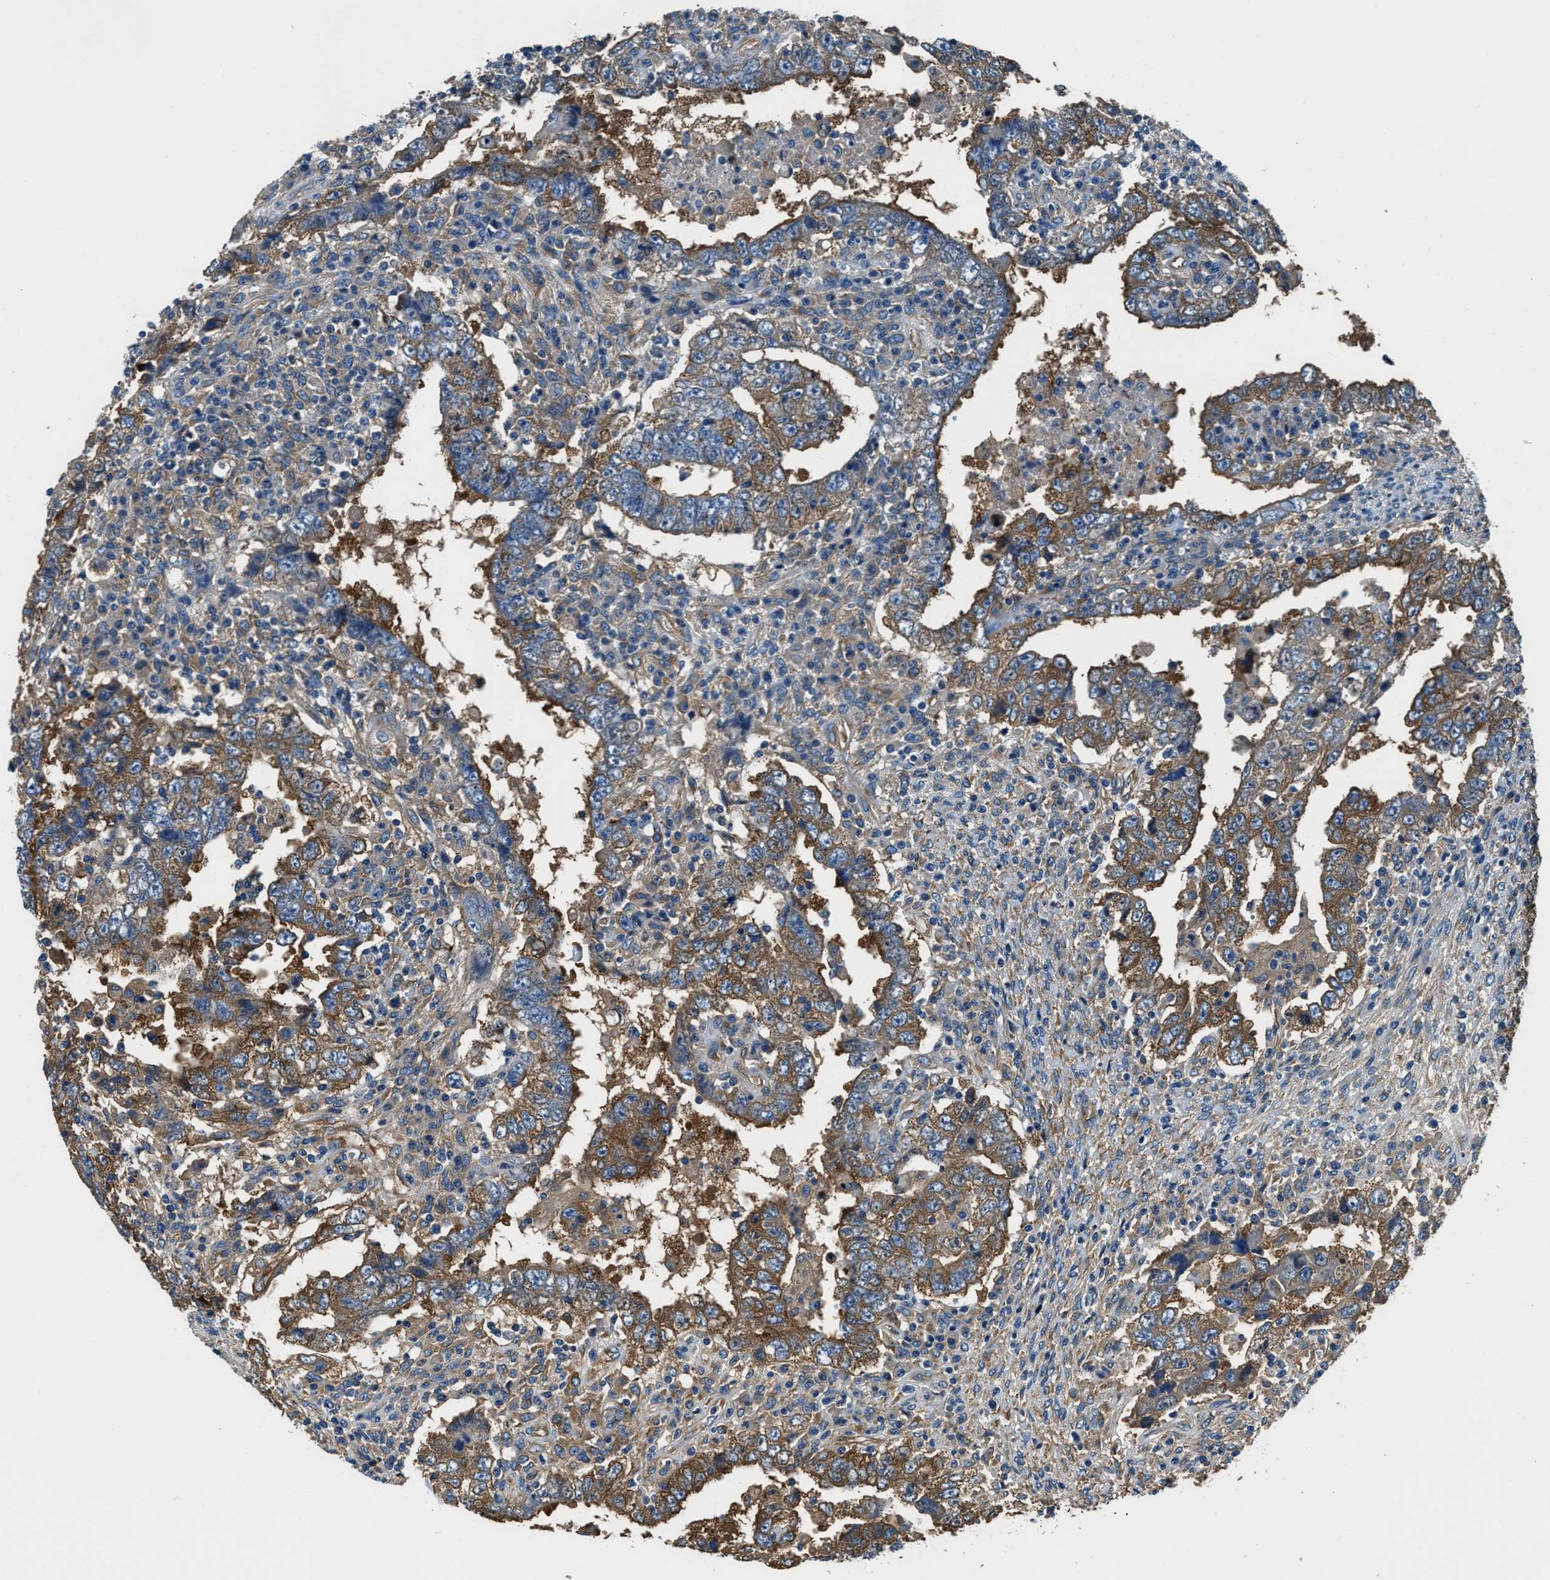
{"staining": {"intensity": "moderate", "quantity": "25%-75%", "location": "cytoplasmic/membranous"}, "tissue": "testis cancer", "cell_type": "Tumor cells", "image_type": "cancer", "snomed": [{"axis": "morphology", "description": "Carcinoma, Embryonal, NOS"}, {"axis": "topography", "description": "Testis"}], "caption": "Moderate cytoplasmic/membranous protein positivity is identified in about 25%-75% of tumor cells in testis cancer (embryonal carcinoma).", "gene": "EEA1", "patient": {"sex": "male", "age": 26}}